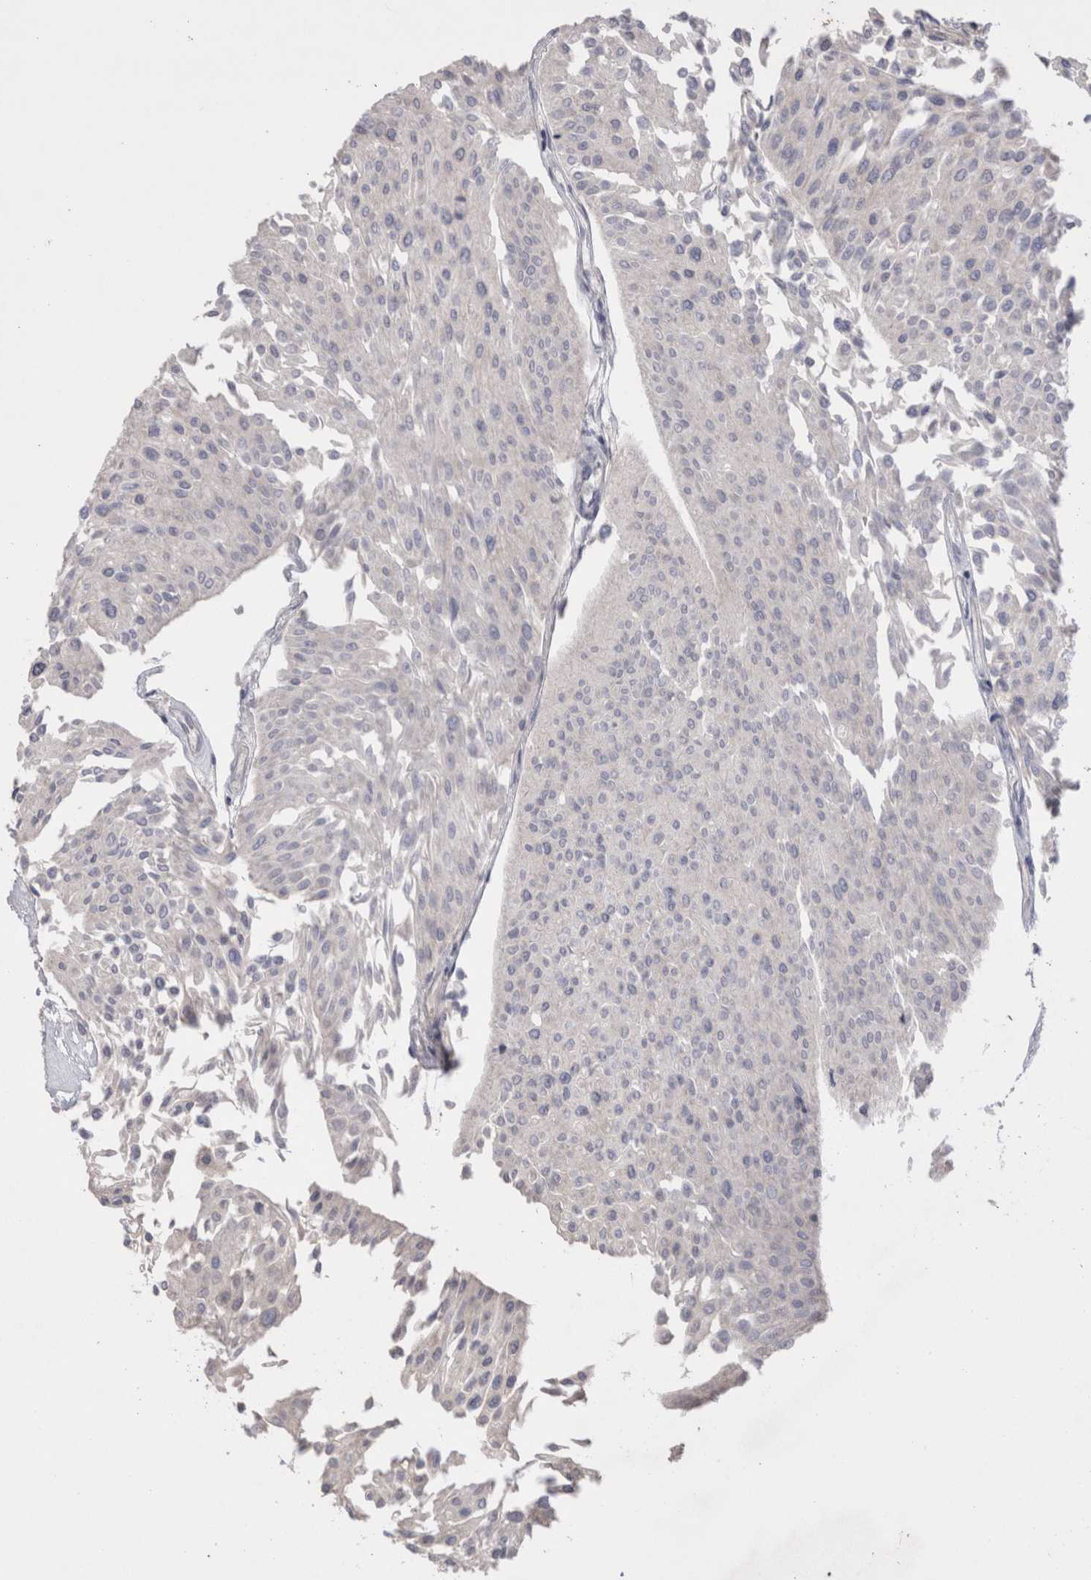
{"staining": {"intensity": "weak", "quantity": "<25%", "location": "cytoplasmic/membranous"}, "tissue": "urothelial cancer", "cell_type": "Tumor cells", "image_type": "cancer", "snomed": [{"axis": "morphology", "description": "Urothelial carcinoma, Low grade"}, {"axis": "topography", "description": "Urinary bladder"}], "caption": "A photomicrograph of urothelial cancer stained for a protein reveals no brown staining in tumor cells.", "gene": "OTOR", "patient": {"sex": "male", "age": 67}}